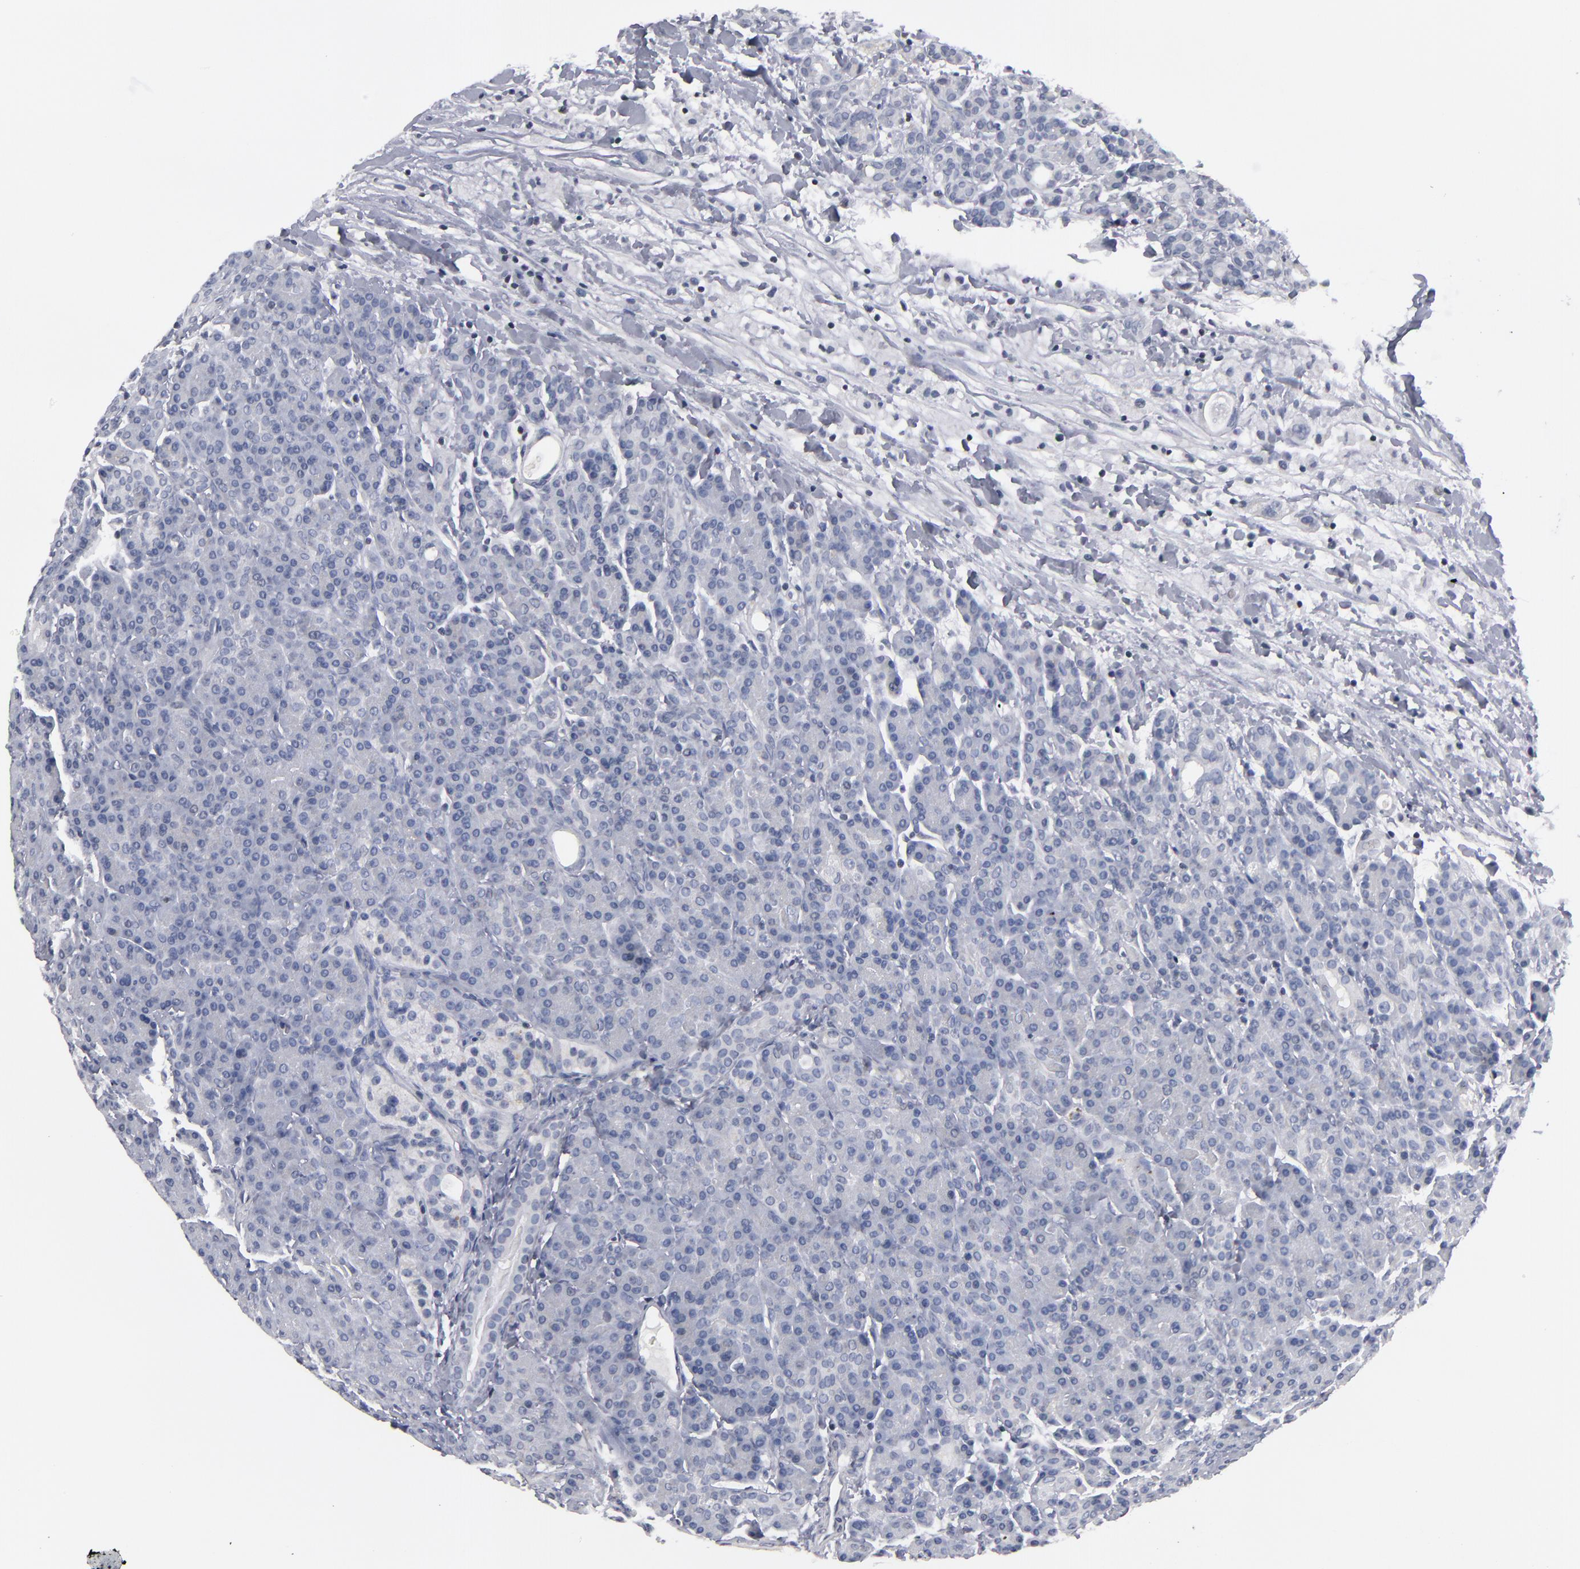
{"staining": {"intensity": "weak", "quantity": "<25%", "location": "cytoplasmic/membranous"}, "tissue": "pancreas", "cell_type": "Exocrine glandular cells", "image_type": "normal", "snomed": [{"axis": "morphology", "description": "Normal tissue, NOS"}, {"axis": "topography", "description": "Pancreas"}], "caption": "A high-resolution photomicrograph shows immunohistochemistry (IHC) staining of benign pancreas, which reveals no significant positivity in exocrine glandular cells. (Stains: DAB (3,3'-diaminobenzidine) immunohistochemistry (IHC) with hematoxylin counter stain, Microscopy: brightfield microscopy at high magnification).", "gene": "ODF2", "patient": {"sex": "female", "age": 77}}